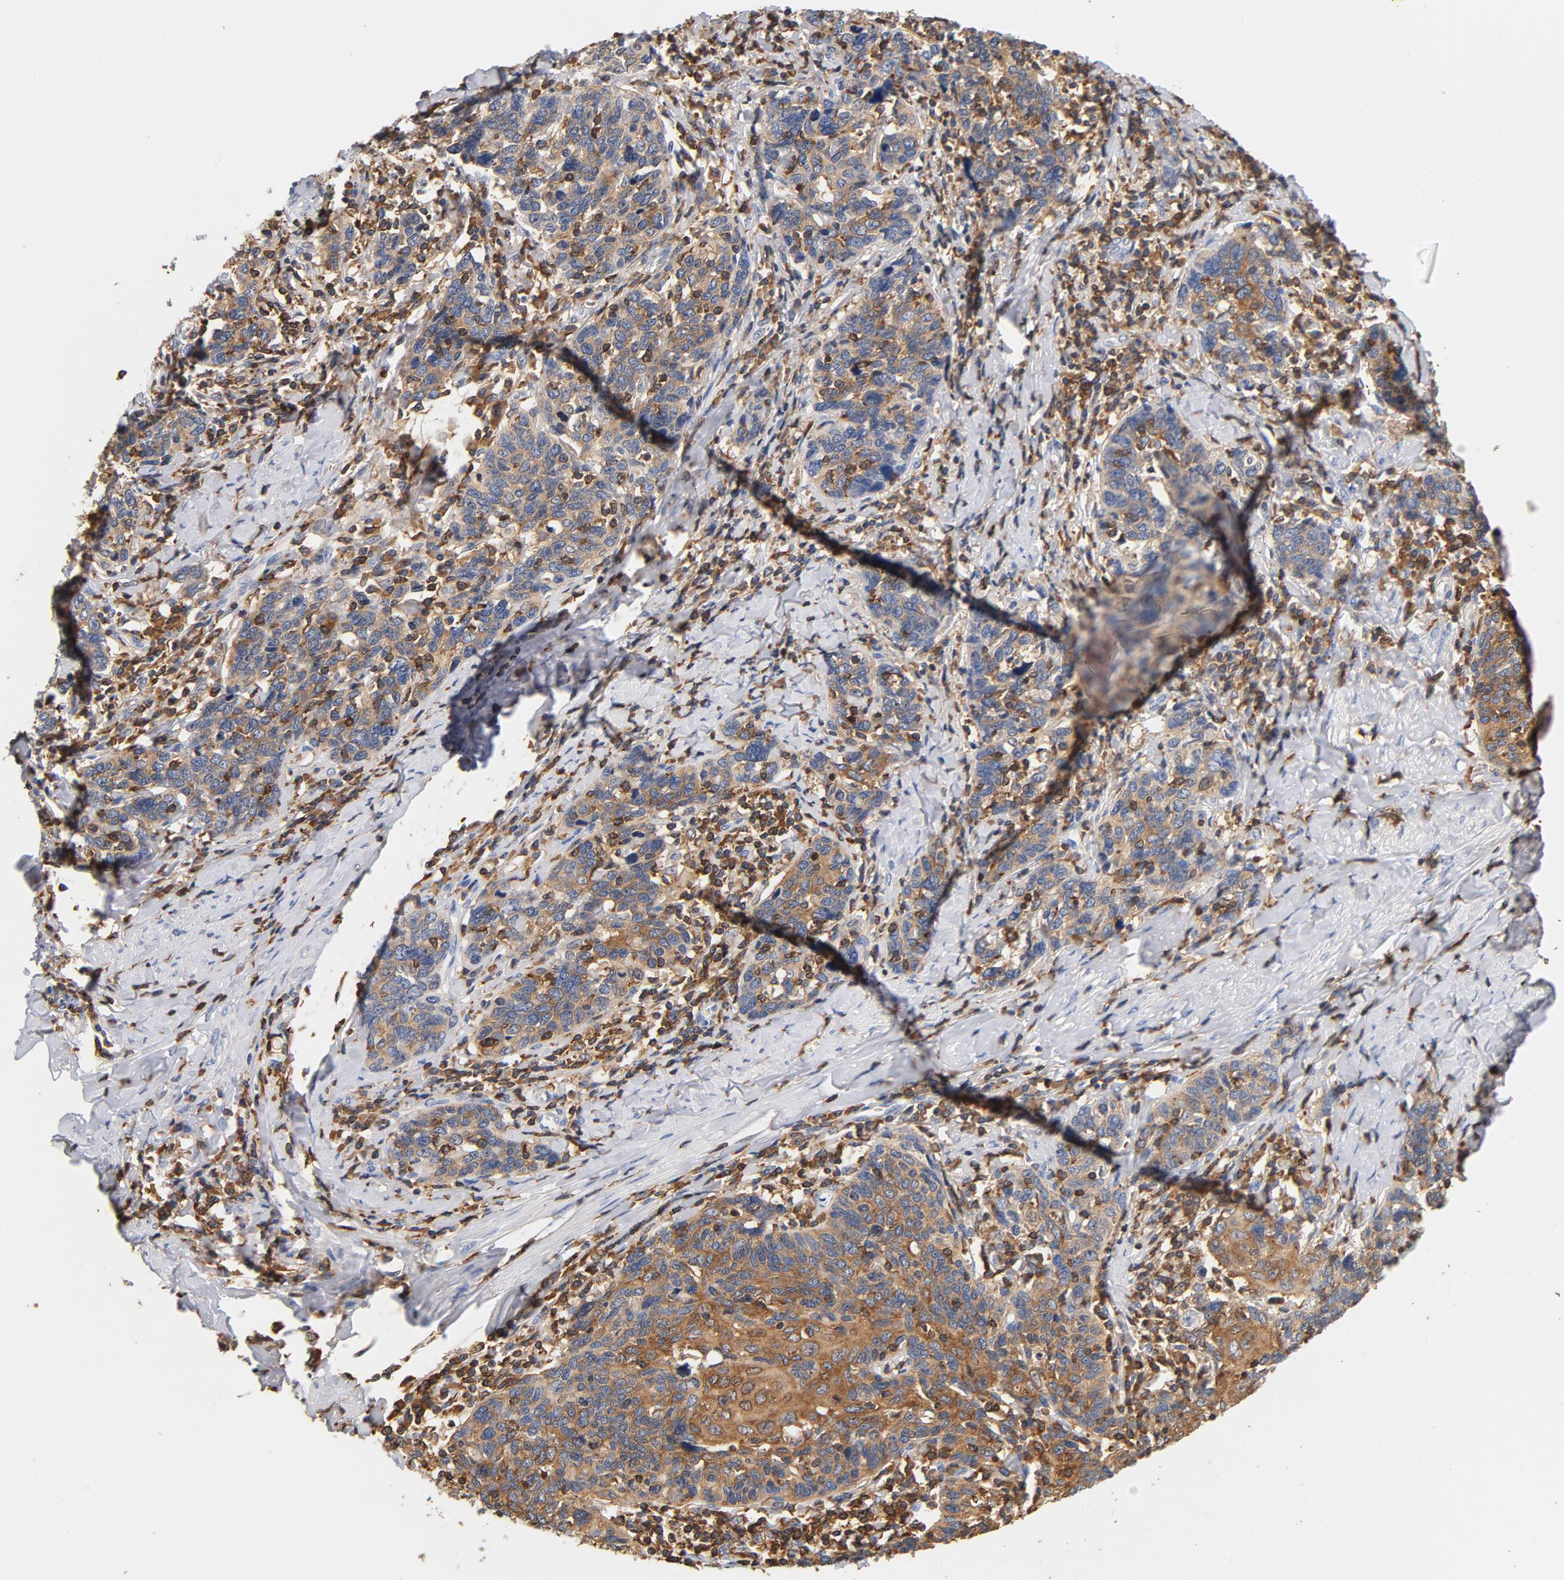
{"staining": {"intensity": "moderate", "quantity": ">75%", "location": "cytoplasmic/membranous"}, "tissue": "cervical cancer", "cell_type": "Tumor cells", "image_type": "cancer", "snomed": [{"axis": "morphology", "description": "Squamous cell carcinoma, NOS"}, {"axis": "topography", "description": "Cervix"}], "caption": "Immunohistochemistry of cervical cancer (squamous cell carcinoma) reveals medium levels of moderate cytoplasmic/membranous positivity in about >75% of tumor cells.", "gene": "EZR", "patient": {"sex": "female", "age": 41}}